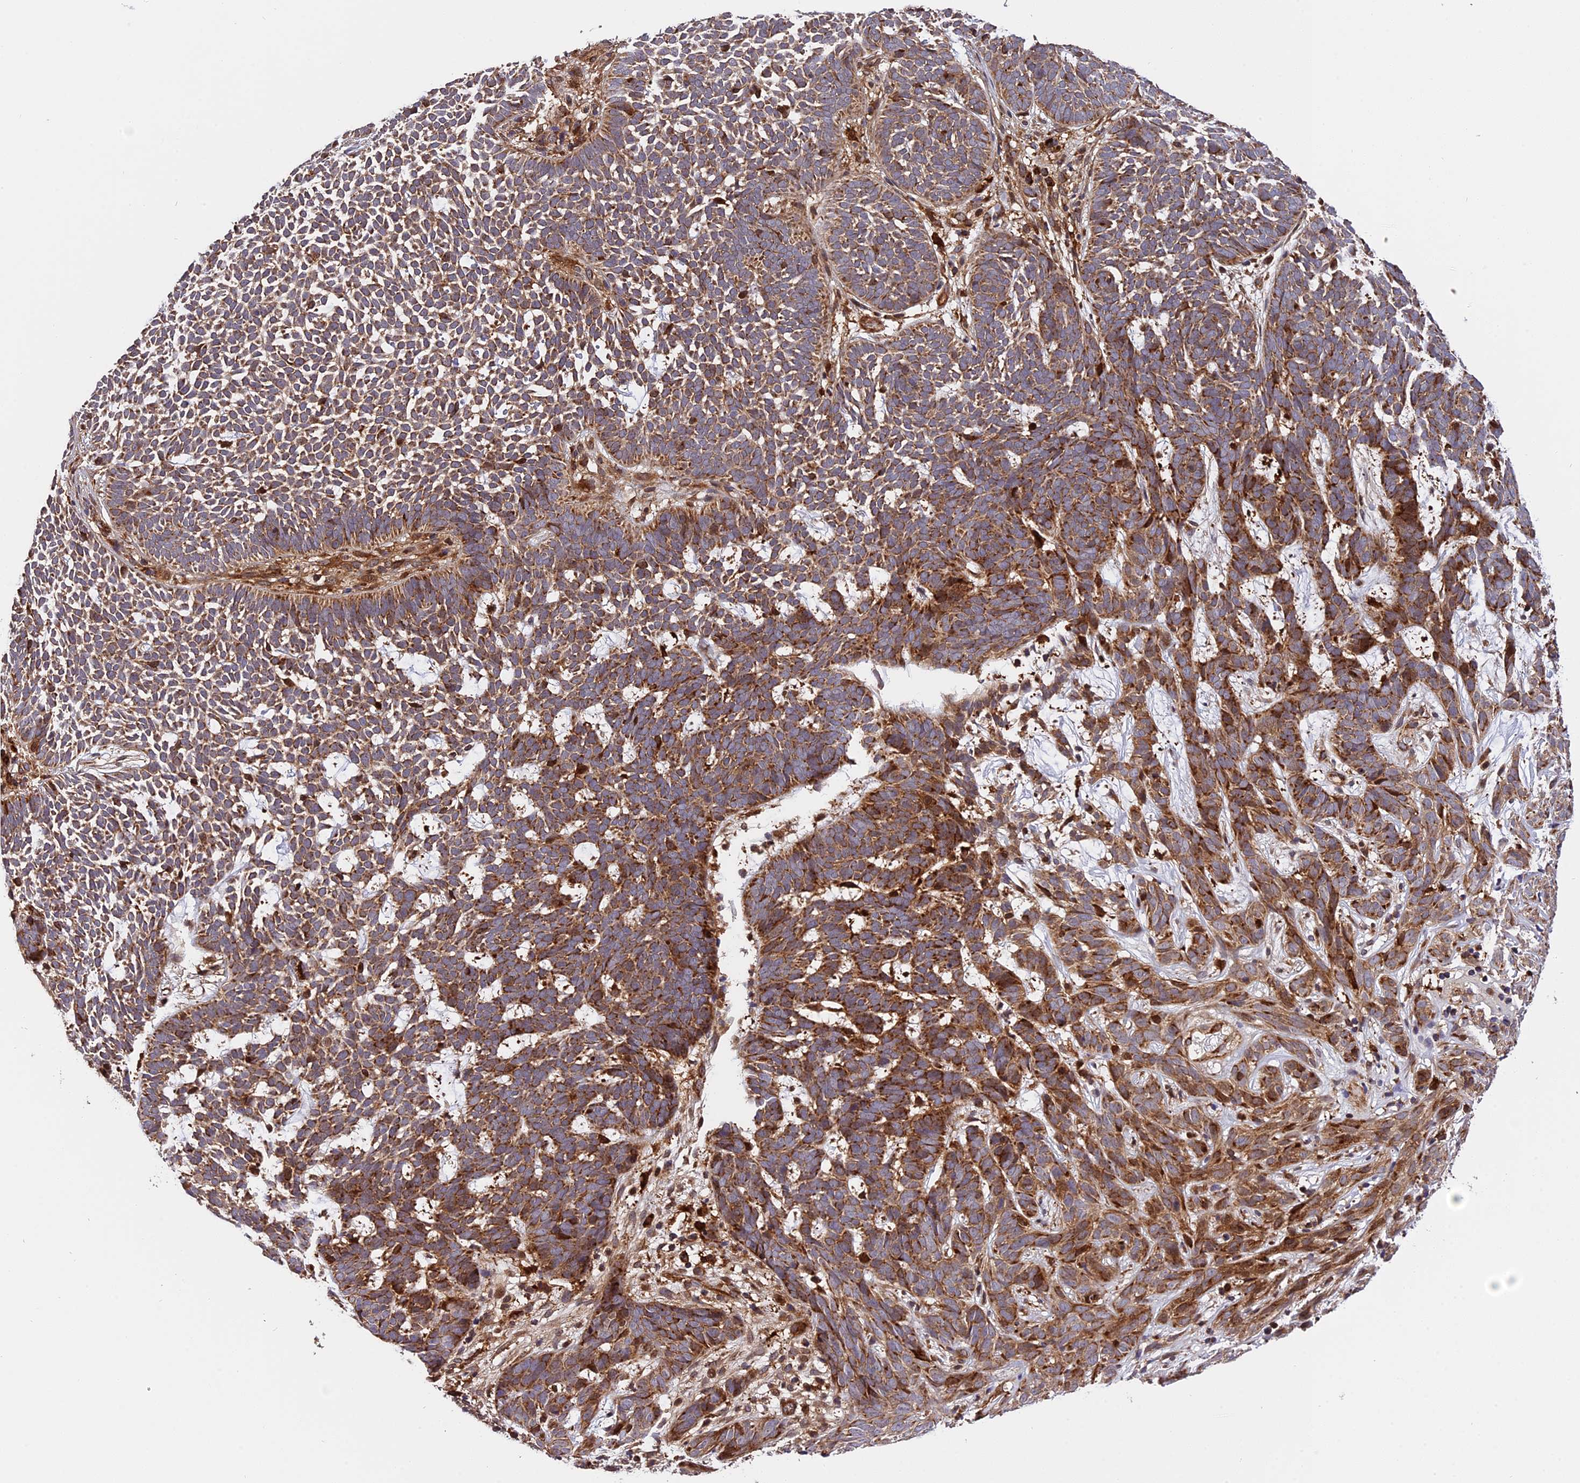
{"staining": {"intensity": "moderate", "quantity": ">75%", "location": "cytoplasmic/membranous"}, "tissue": "skin cancer", "cell_type": "Tumor cells", "image_type": "cancer", "snomed": [{"axis": "morphology", "description": "Basal cell carcinoma"}, {"axis": "topography", "description": "Skin"}], "caption": "A brown stain highlights moderate cytoplasmic/membranous staining of a protein in skin cancer tumor cells. The staining was performed using DAB, with brown indicating positive protein expression. Nuclei are stained blue with hematoxylin.", "gene": "HERPUD1", "patient": {"sex": "female", "age": 78}}